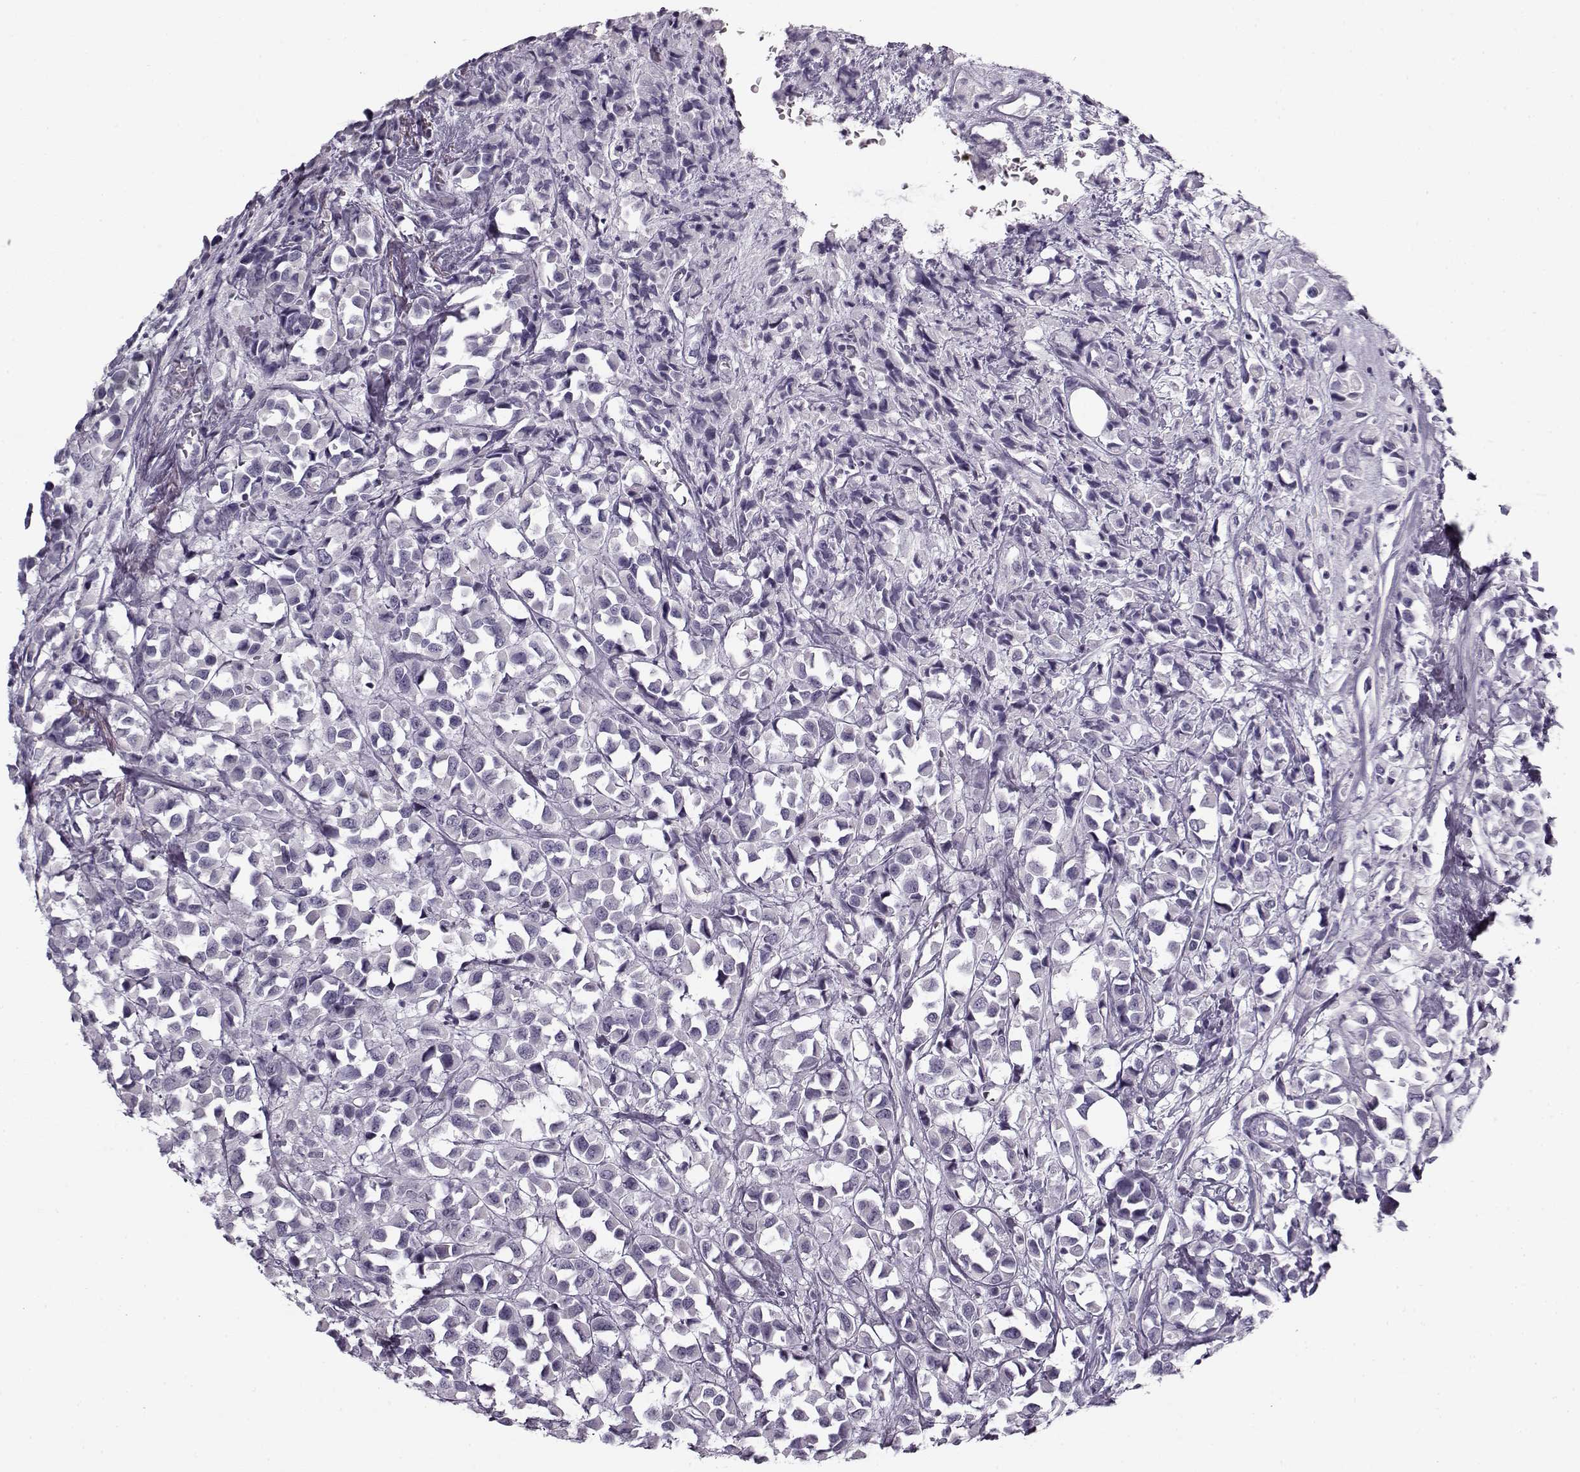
{"staining": {"intensity": "negative", "quantity": "none", "location": "none"}, "tissue": "breast cancer", "cell_type": "Tumor cells", "image_type": "cancer", "snomed": [{"axis": "morphology", "description": "Duct carcinoma"}, {"axis": "topography", "description": "Breast"}], "caption": "This is an IHC photomicrograph of invasive ductal carcinoma (breast). There is no expression in tumor cells.", "gene": "PNMT", "patient": {"sex": "female", "age": 61}}